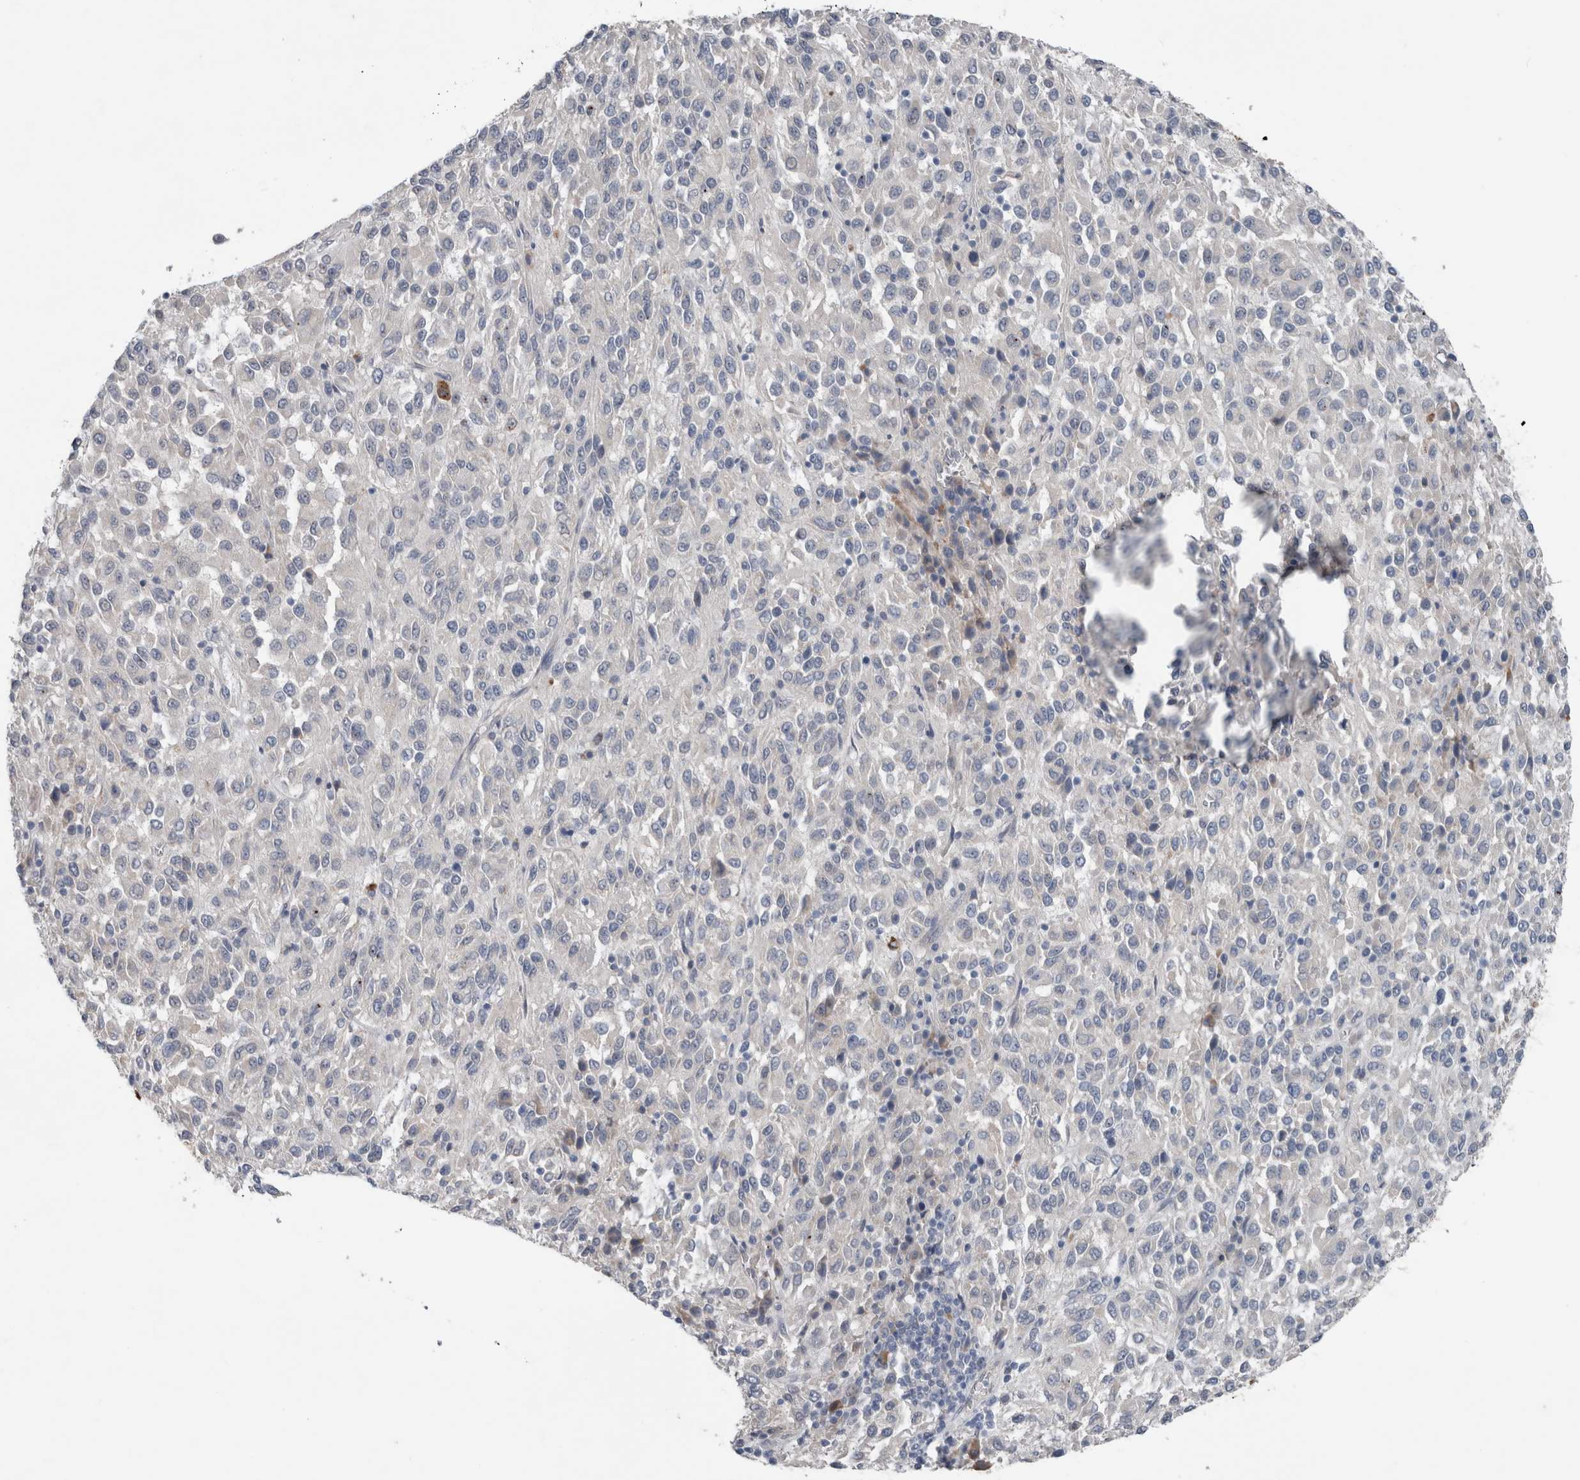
{"staining": {"intensity": "negative", "quantity": "none", "location": "none"}, "tissue": "melanoma", "cell_type": "Tumor cells", "image_type": "cancer", "snomed": [{"axis": "morphology", "description": "Malignant melanoma, Metastatic site"}, {"axis": "topography", "description": "Lung"}], "caption": "Tumor cells show no significant protein staining in malignant melanoma (metastatic site).", "gene": "CRNN", "patient": {"sex": "male", "age": 64}}